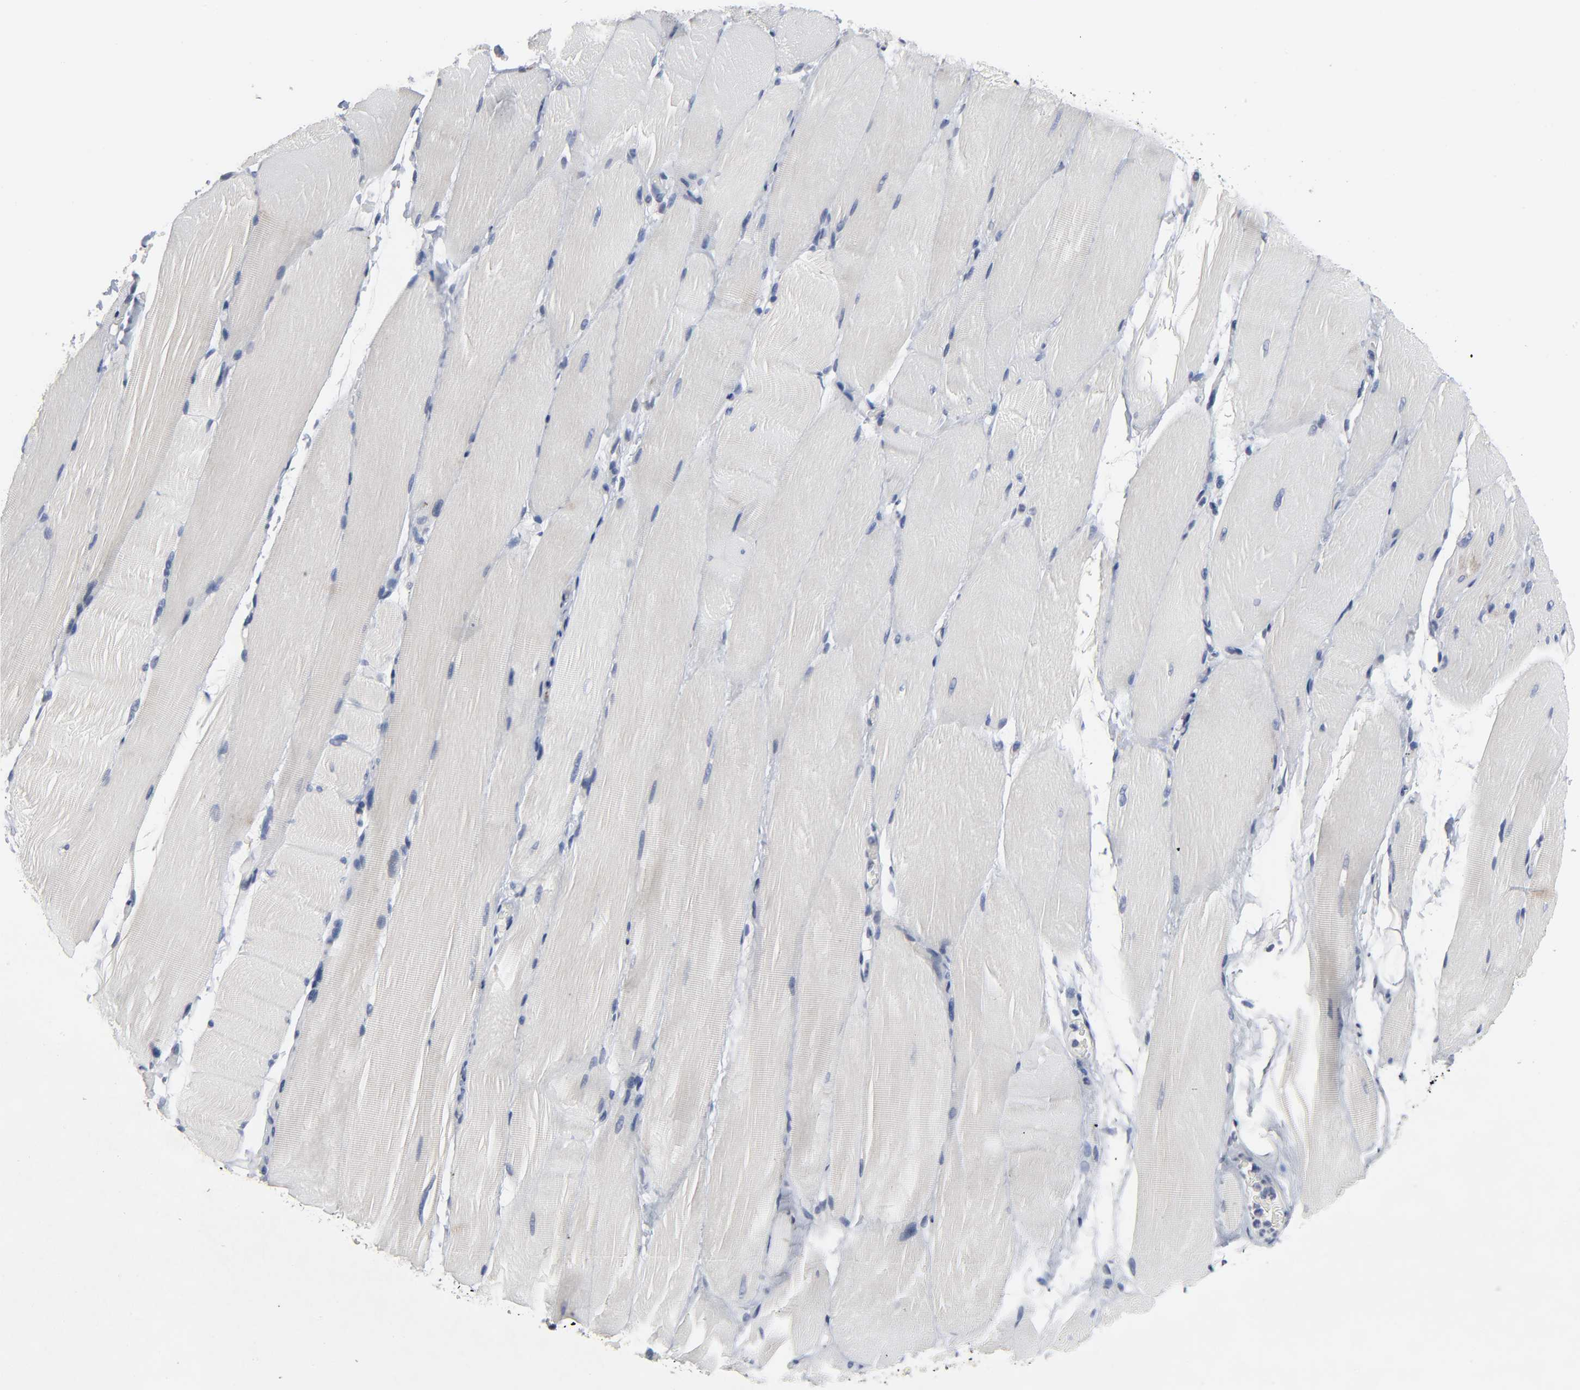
{"staining": {"intensity": "negative", "quantity": "none", "location": "none"}, "tissue": "skeletal muscle", "cell_type": "Myocytes", "image_type": "normal", "snomed": [{"axis": "morphology", "description": "Normal tissue, NOS"}, {"axis": "topography", "description": "Skeletal muscle"}, {"axis": "topography", "description": "Parathyroid gland"}], "caption": "Histopathology image shows no protein staining in myocytes of unremarkable skeletal muscle. (DAB (3,3'-diaminobenzidine) immunohistochemistry visualized using brightfield microscopy, high magnification).", "gene": "SALL2", "patient": {"sex": "female", "age": 37}}